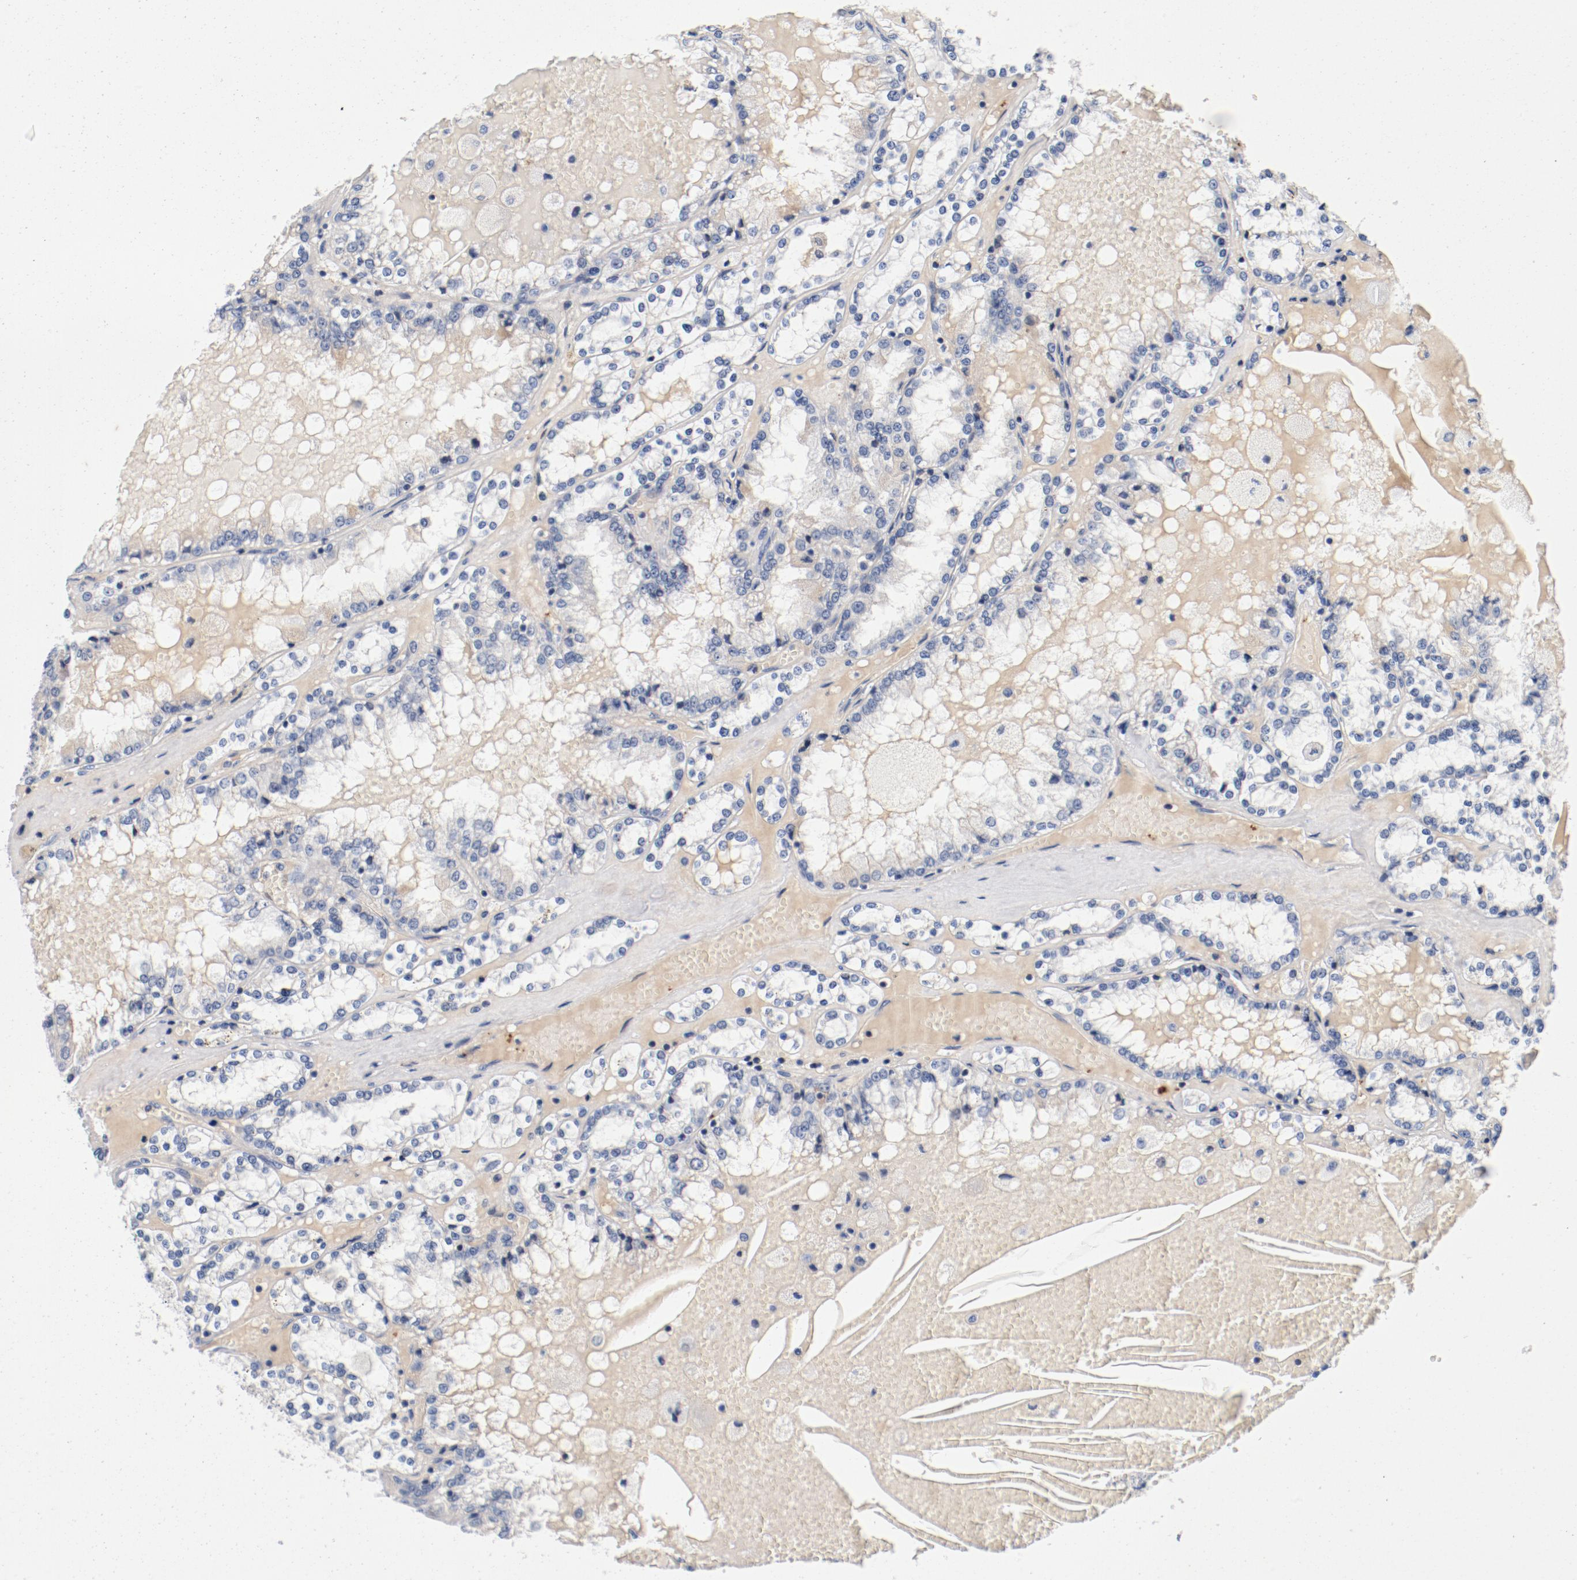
{"staining": {"intensity": "moderate", "quantity": "<25%", "location": "cytoplasmic/membranous"}, "tissue": "renal cancer", "cell_type": "Tumor cells", "image_type": "cancer", "snomed": [{"axis": "morphology", "description": "Adenocarcinoma, NOS"}, {"axis": "topography", "description": "Kidney"}], "caption": "Renal cancer was stained to show a protein in brown. There is low levels of moderate cytoplasmic/membranous positivity in about <25% of tumor cells.", "gene": "PIM1", "patient": {"sex": "female", "age": 56}}